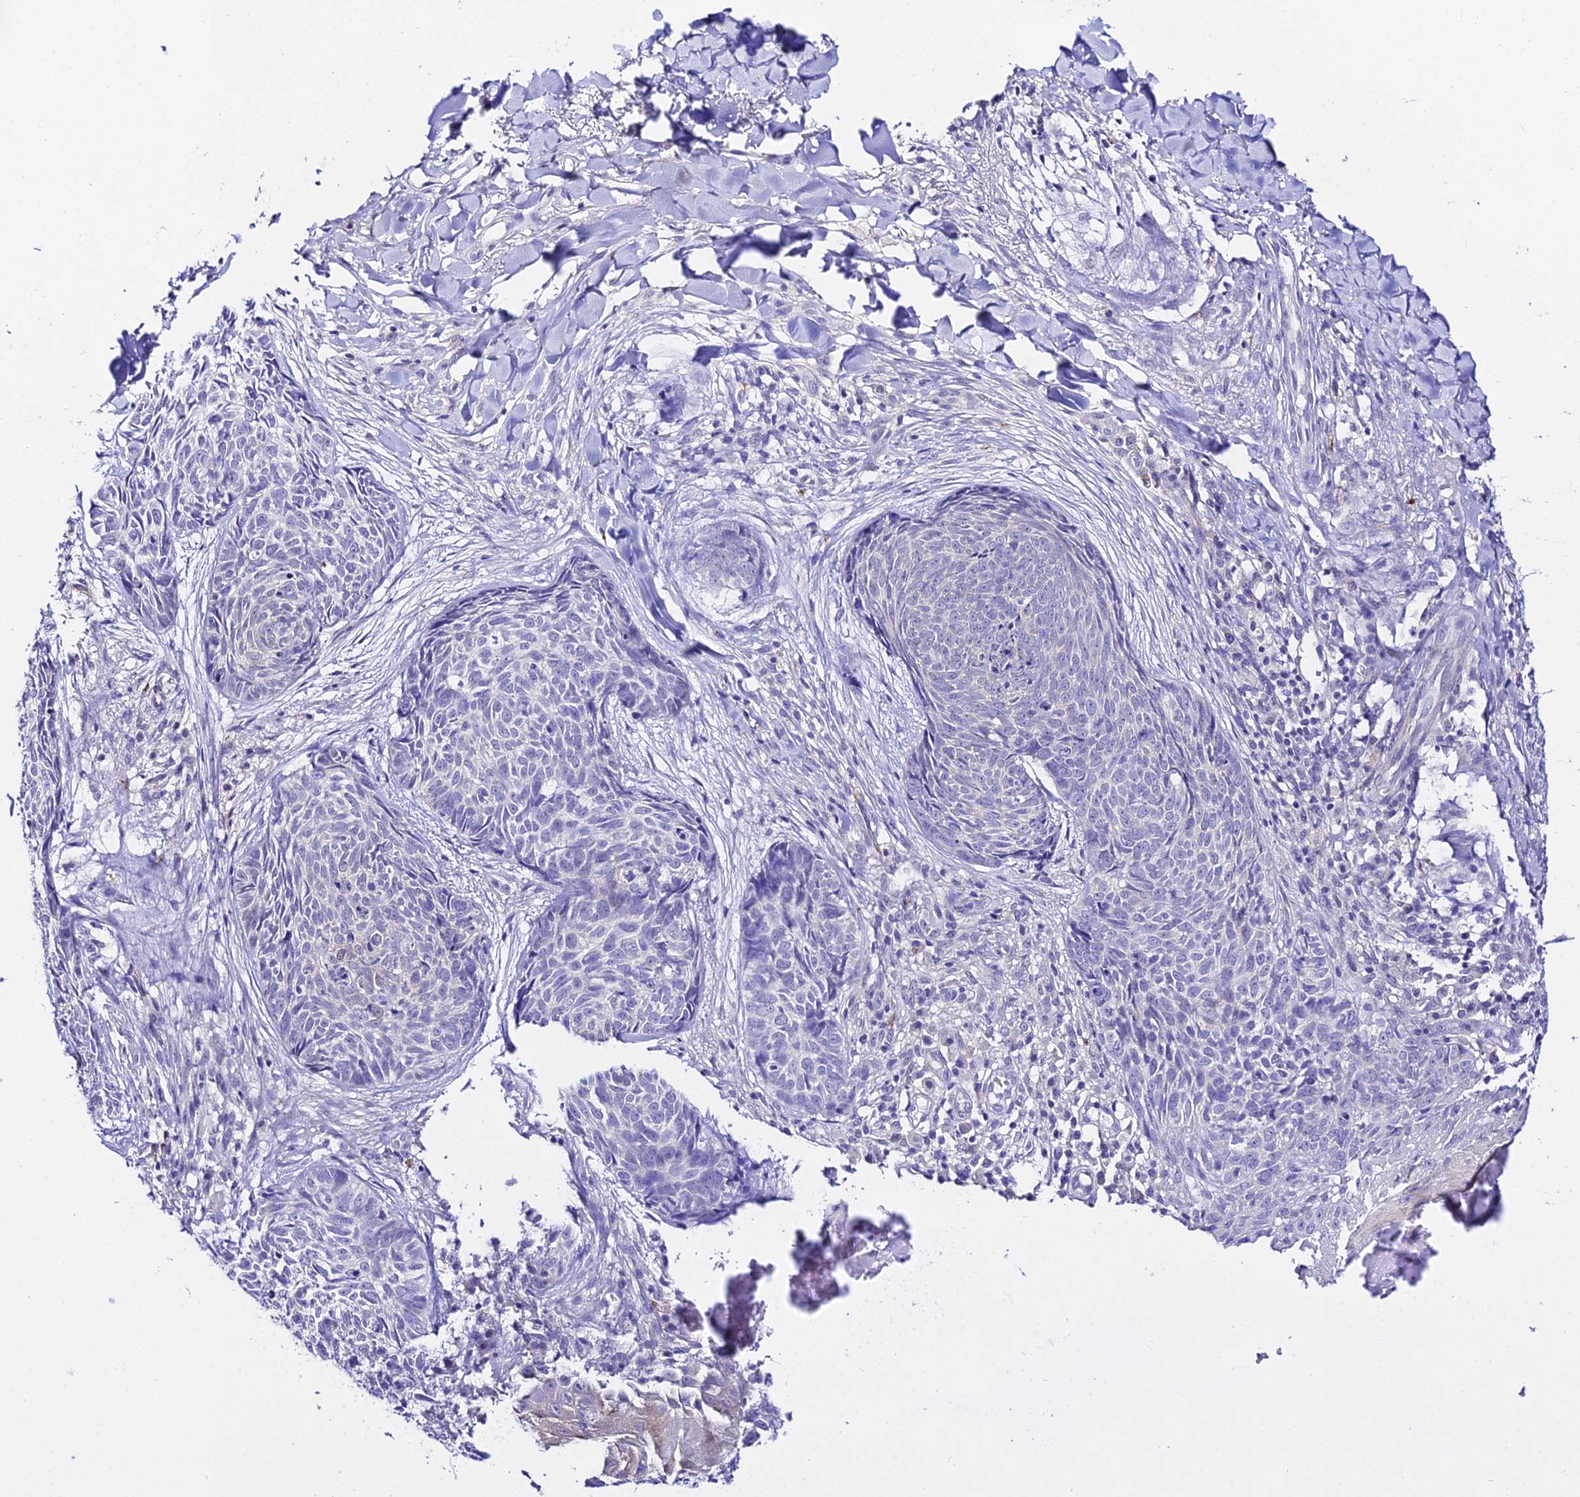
{"staining": {"intensity": "negative", "quantity": "none", "location": "none"}, "tissue": "skin cancer", "cell_type": "Tumor cells", "image_type": "cancer", "snomed": [{"axis": "morphology", "description": "Basal cell carcinoma"}, {"axis": "topography", "description": "Skin"}], "caption": "Immunohistochemistry photomicrograph of neoplastic tissue: human skin cancer stained with DAB displays no significant protein positivity in tumor cells.", "gene": "ATG16L2", "patient": {"sex": "female", "age": 61}}